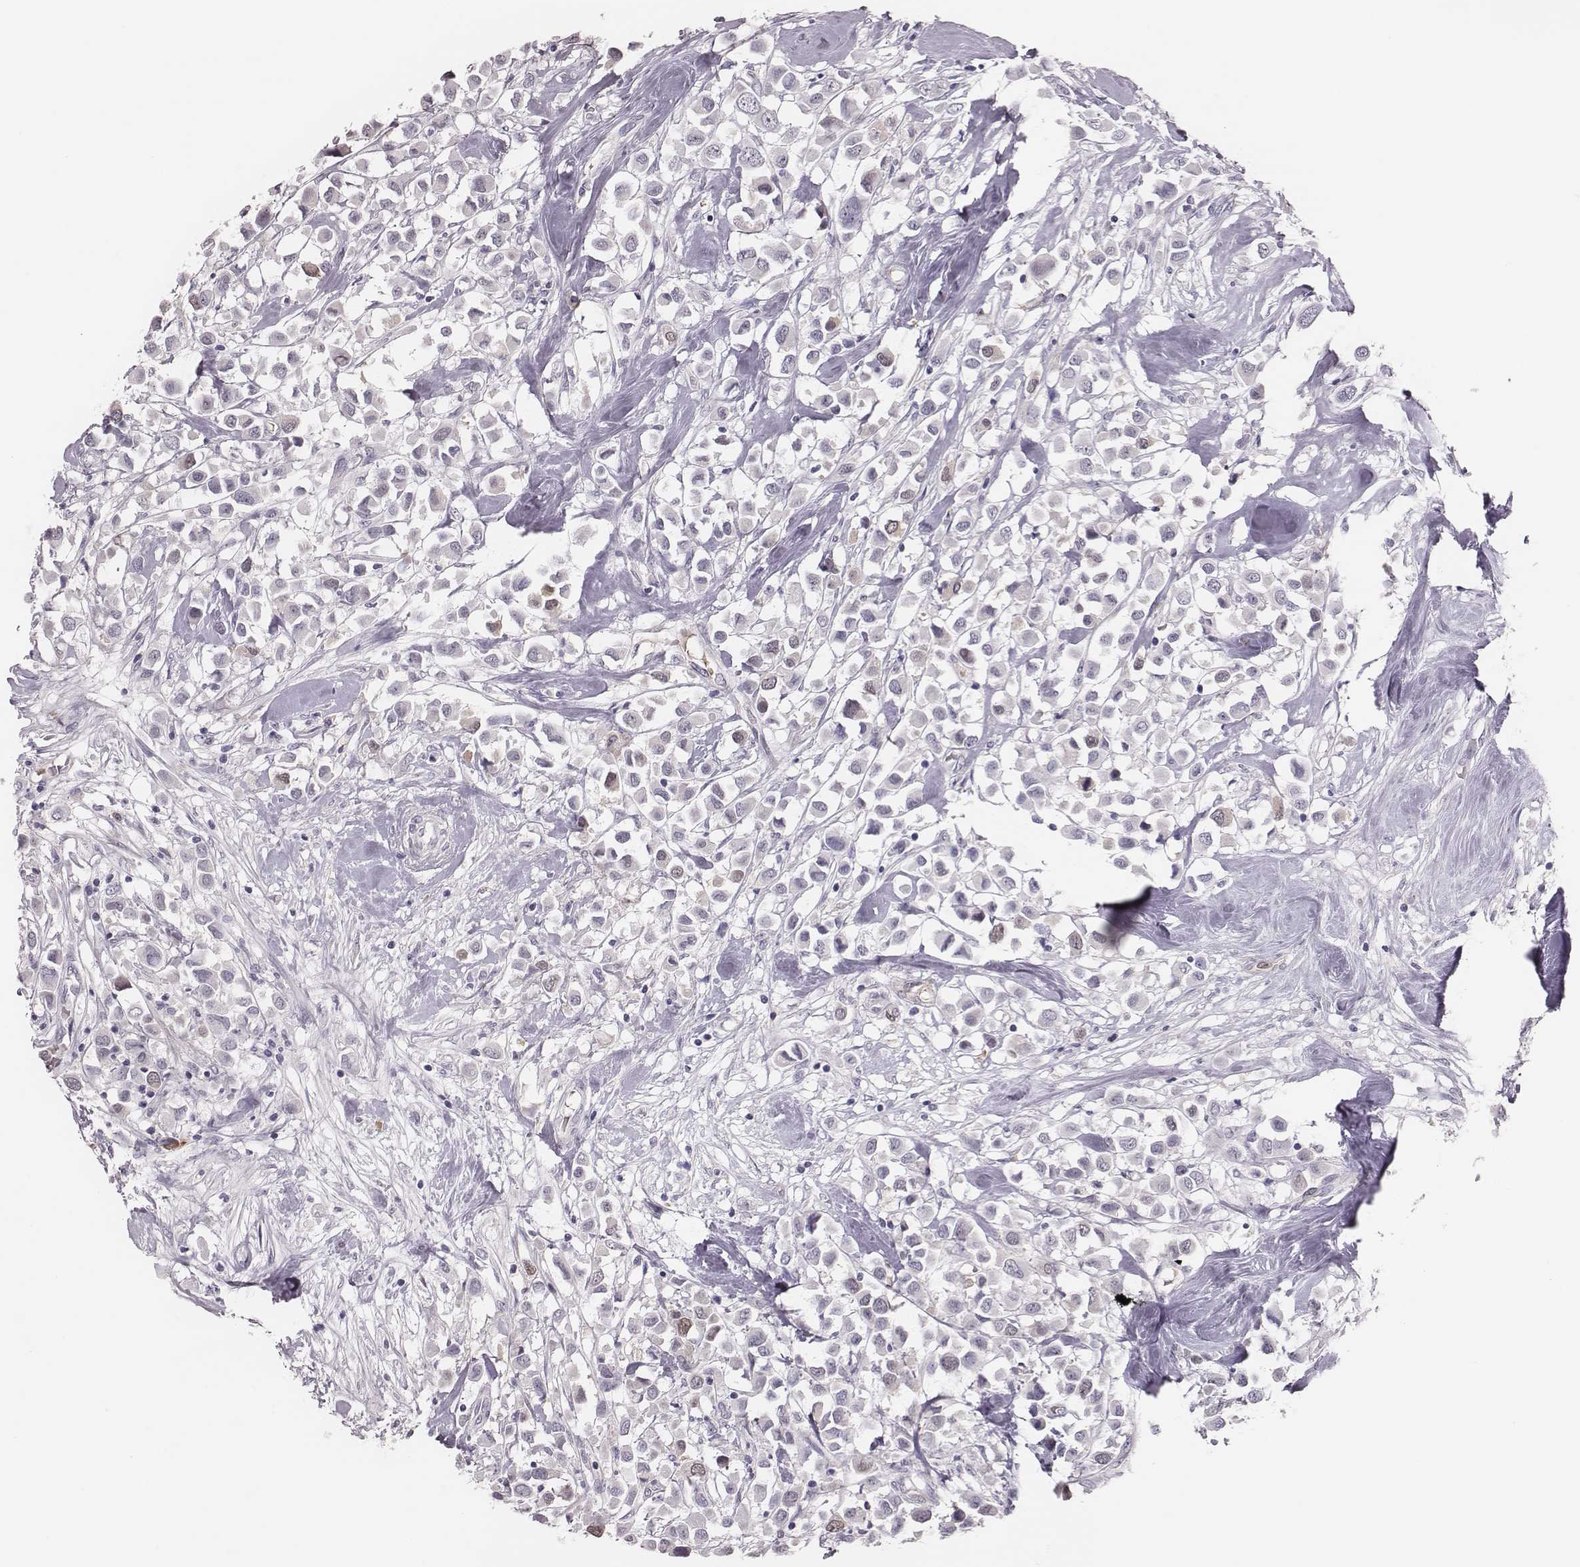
{"staining": {"intensity": "negative", "quantity": "none", "location": "none"}, "tissue": "breast cancer", "cell_type": "Tumor cells", "image_type": "cancer", "snomed": [{"axis": "morphology", "description": "Duct carcinoma"}, {"axis": "topography", "description": "Breast"}], "caption": "Tumor cells are negative for protein expression in human breast infiltrating ductal carcinoma.", "gene": "PBK", "patient": {"sex": "female", "age": 61}}